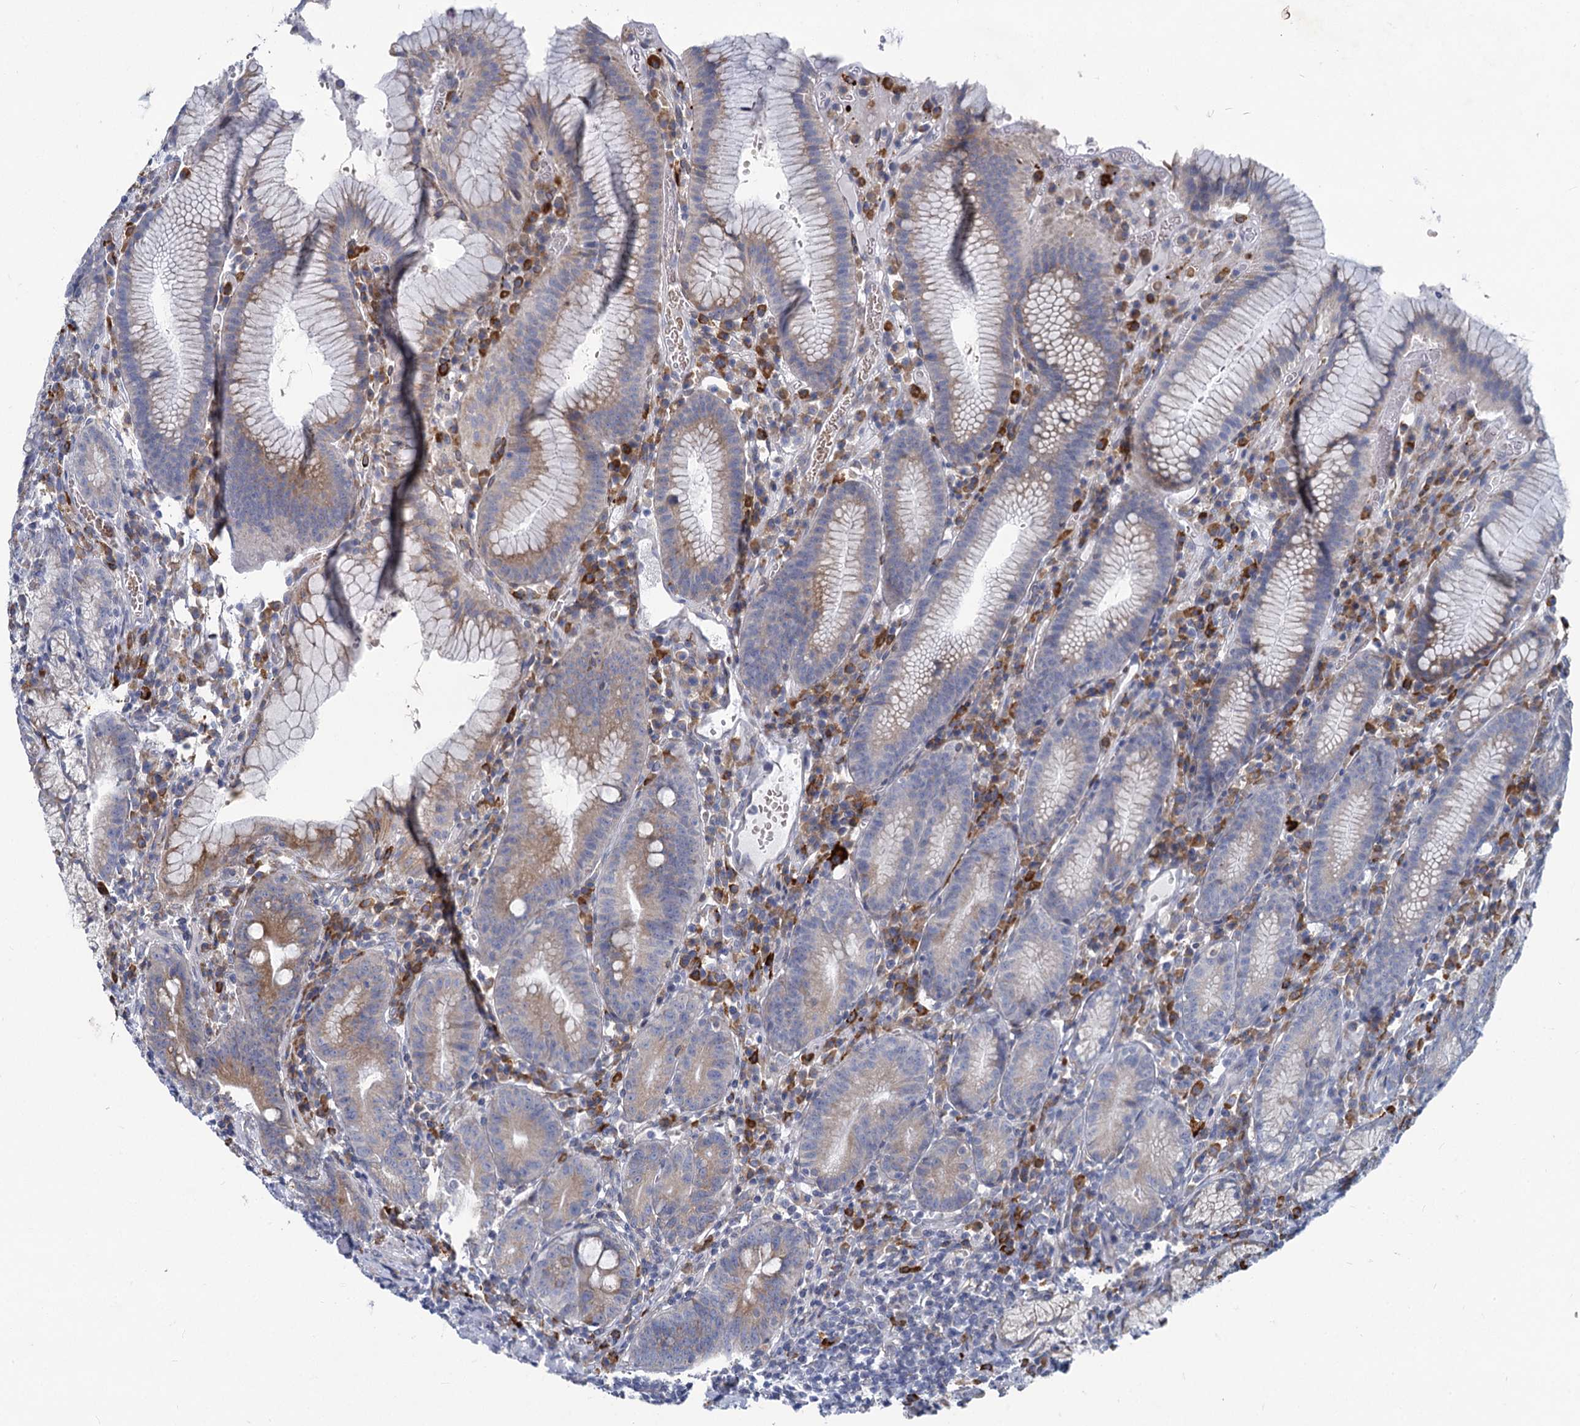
{"staining": {"intensity": "moderate", "quantity": "<25%", "location": "cytoplasmic/membranous"}, "tissue": "stomach", "cell_type": "Glandular cells", "image_type": "normal", "snomed": [{"axis": "morphology", "description": "Normal tissue, NOS"}, {"axis": "topography", "description": "Stomach"}], "caption": "Protein staining shows moderate cytoplasmic/membranous expression in about <25% of glandular cells in benign stomach. Nuclei are stained in blue.", "gene": "PRSS35", "patient": {"sex": "male", "age": 55}}